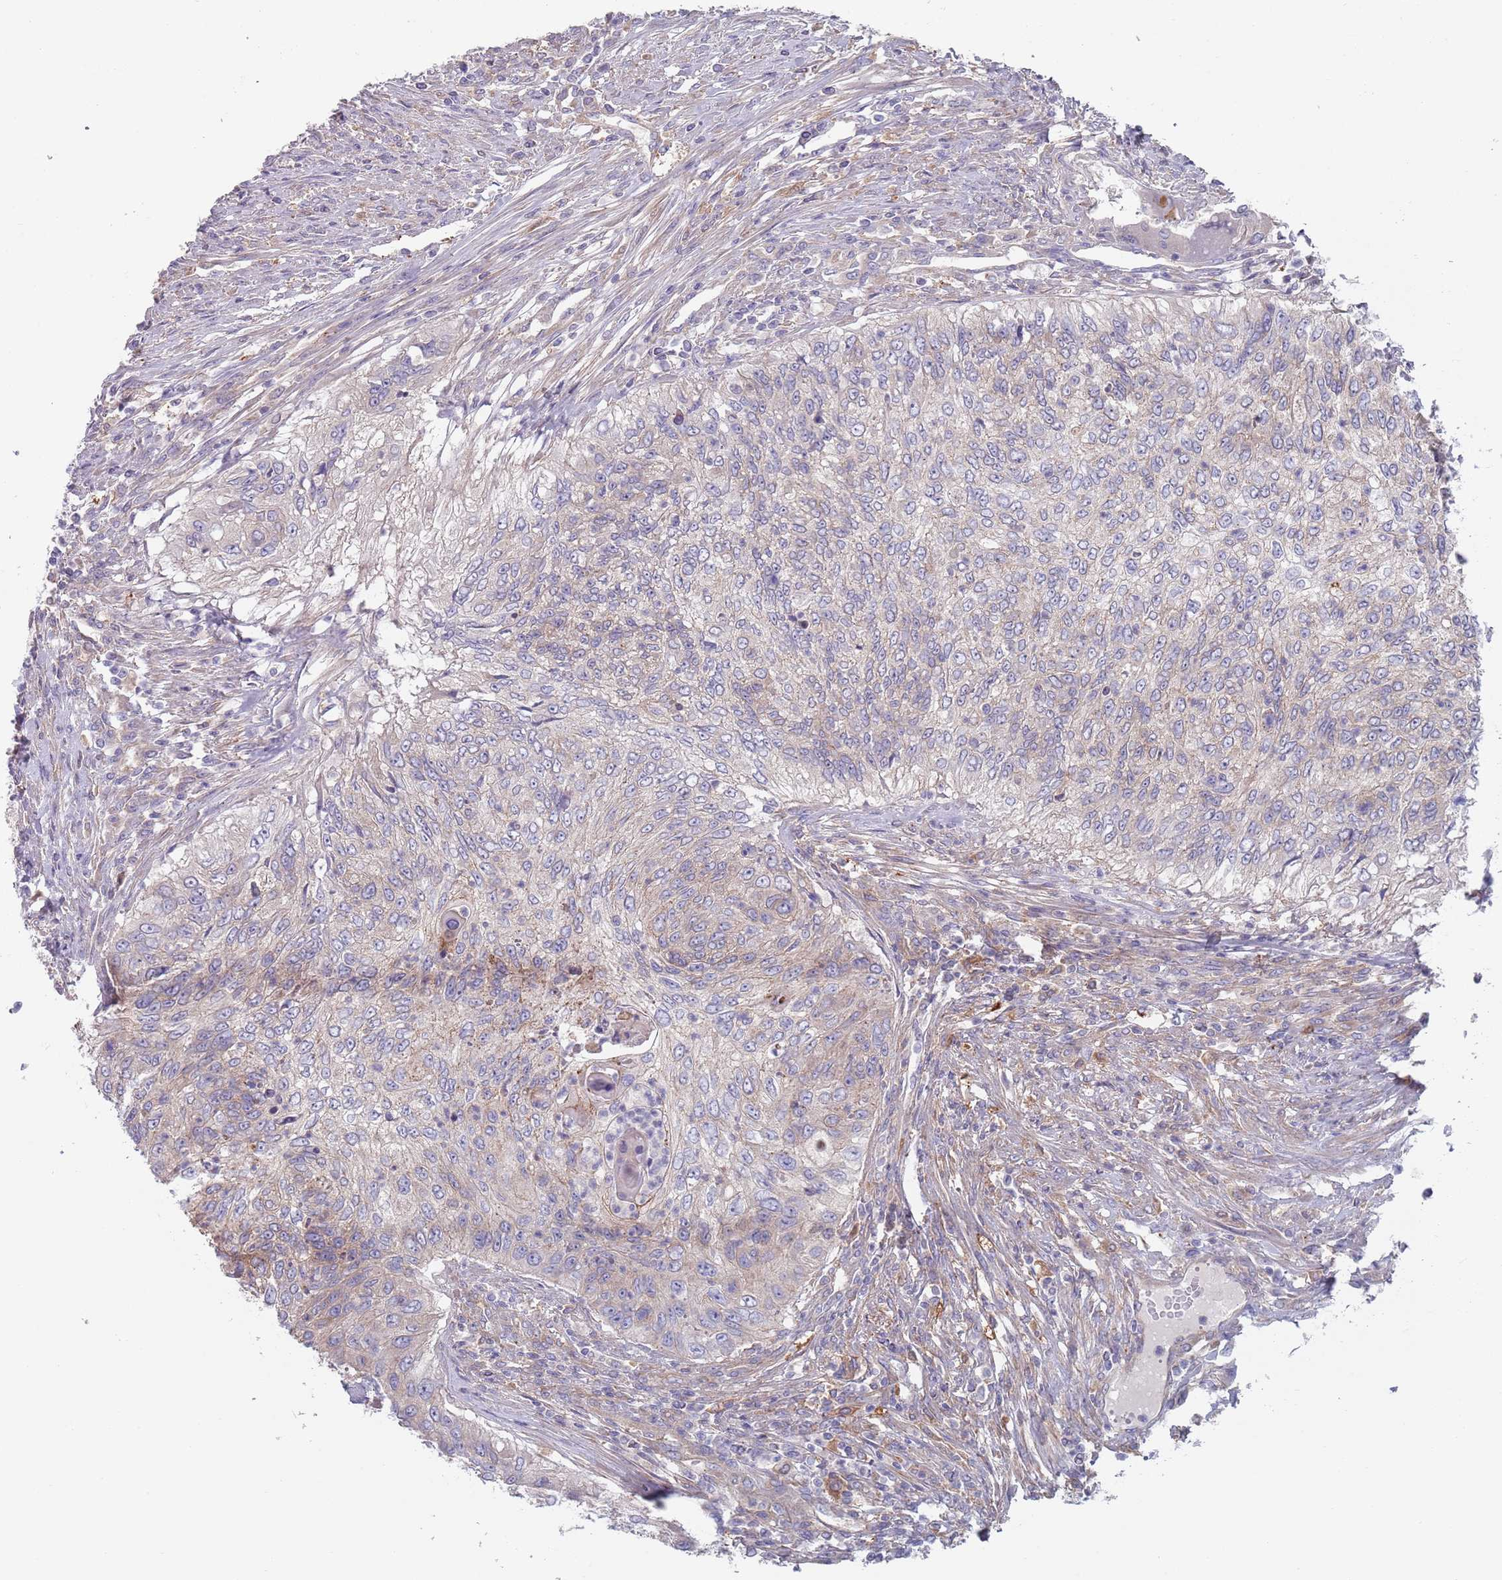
{"staining": {"intensity": "weak", "quantity": "<25%", "location": "cytoplasmic/membranous"}, "tissue": "urothelial cancer", "cell_type": "Tumor cells", "image_type": "cancer", "snomed": [{"axis": "morphology", "description": "Urothelial carcinoma, High grade"}, {"axis": "topography", "description": "Urinary bladder"}], "caption": "A high-resolution image shows IHC staining of urothelial carcinoma (high-grade), which exhibits no significant staining in tumor cells. (Brightfield microscopy of DAB immunohistochemistry (IHC) at high magnification).", "gene": "APPL2", "patient": {"sex": "female", "age": 60}}